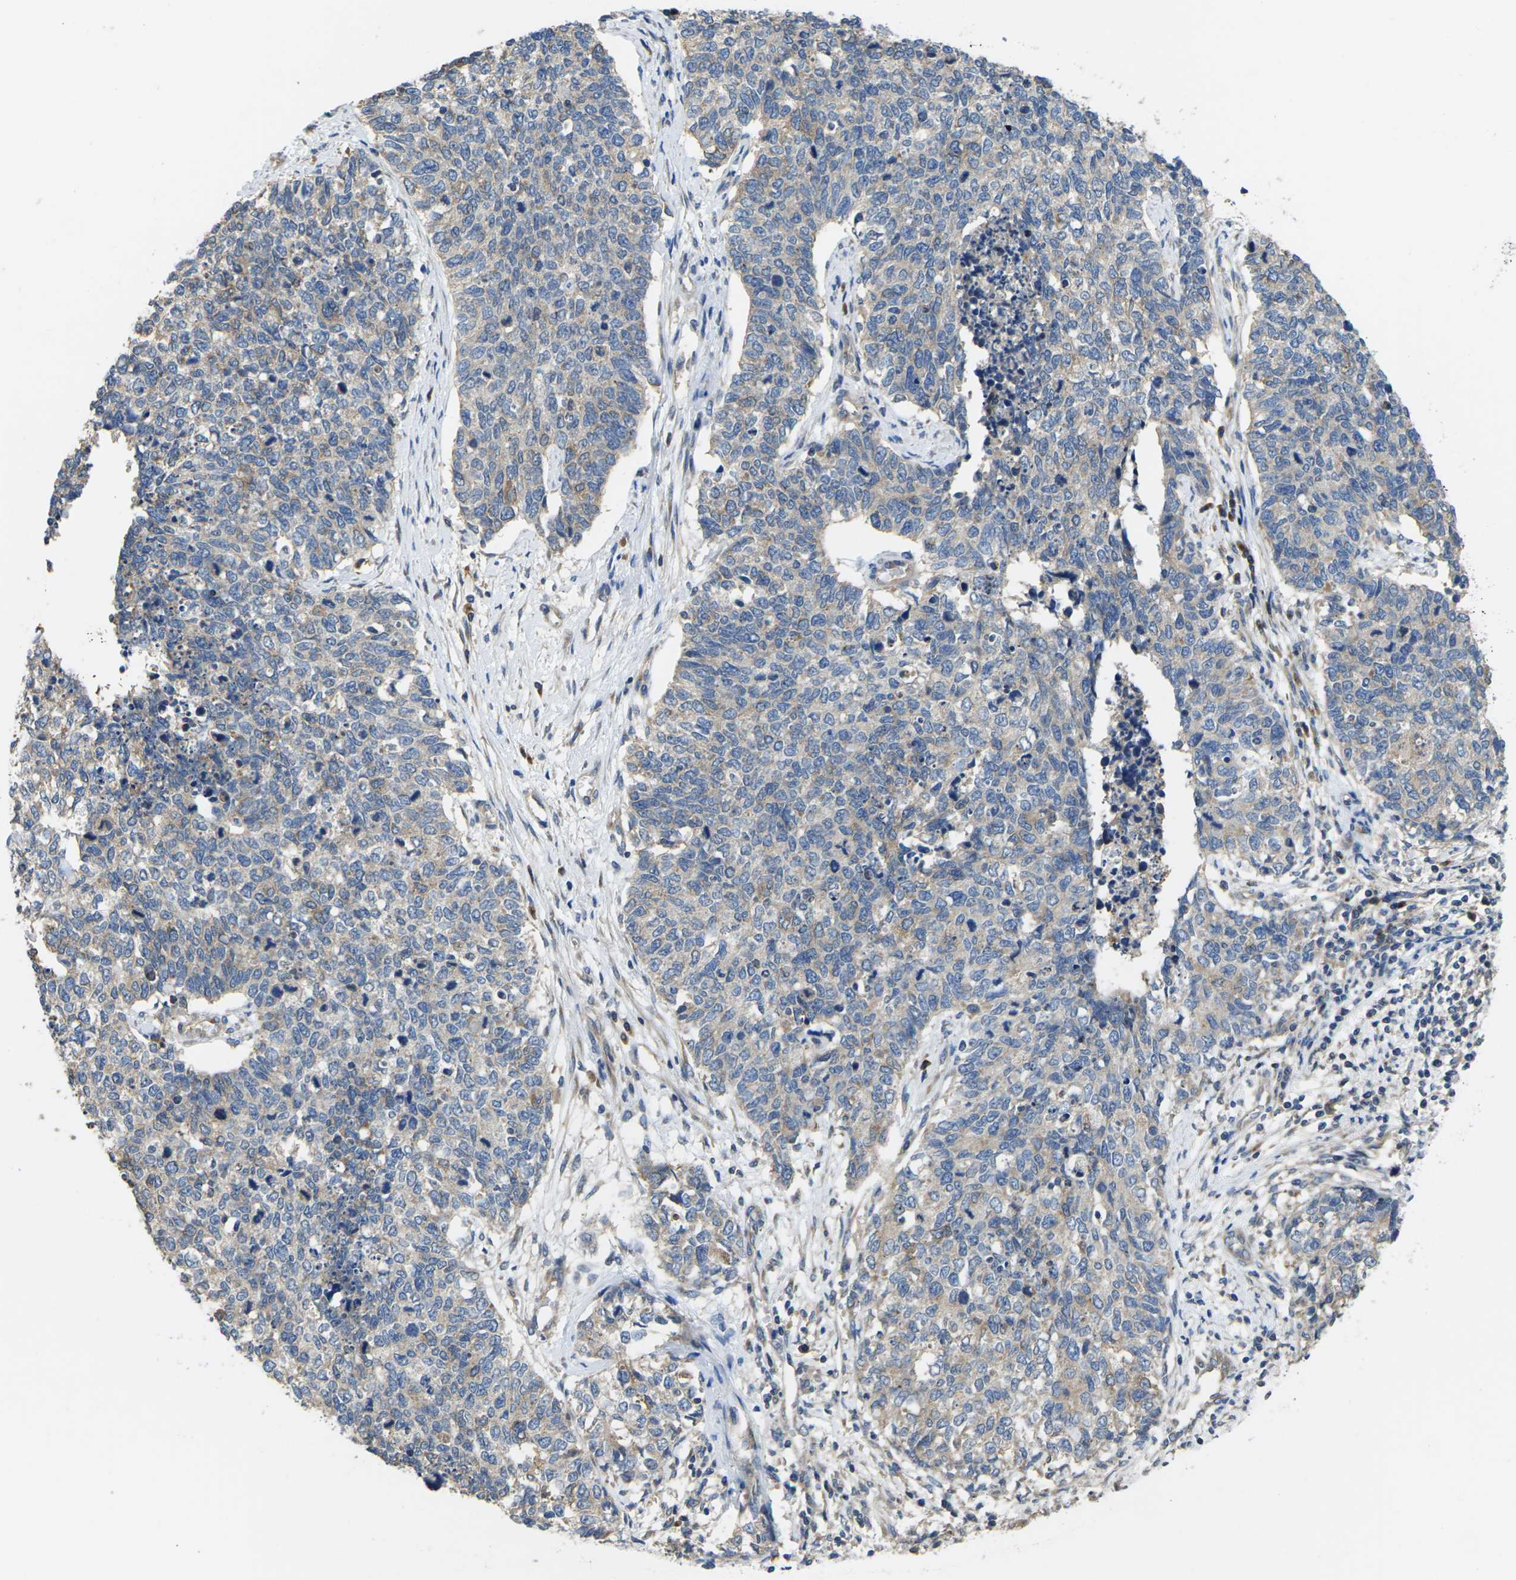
{"staining": {"intensity": "weak", "quantity": "<25%", "location": "cytoplasmic/membranous"}, "tissue": "cervical cancer", "cell_type": "Tumor cells", "image_type": "cancer", "snomed": [{"axis": "morphology", "description": "Squamous cell carcinoma, NOS"}, {"axis": "topography", "description": "Cervix"}], "caption": "DAB (3,3'-diaminobenzidine) immunohistochemical staining of cervical squamous cell carcinoma shows no significant staining in tumor cells. The staining is performed using DAB (3,3'-diaminobenzidine) brown chromogen with nuclei counter-stained in using hematoxylin.", "gene": "TMCC2", "patient": {"sex": "female", "age": 63}}